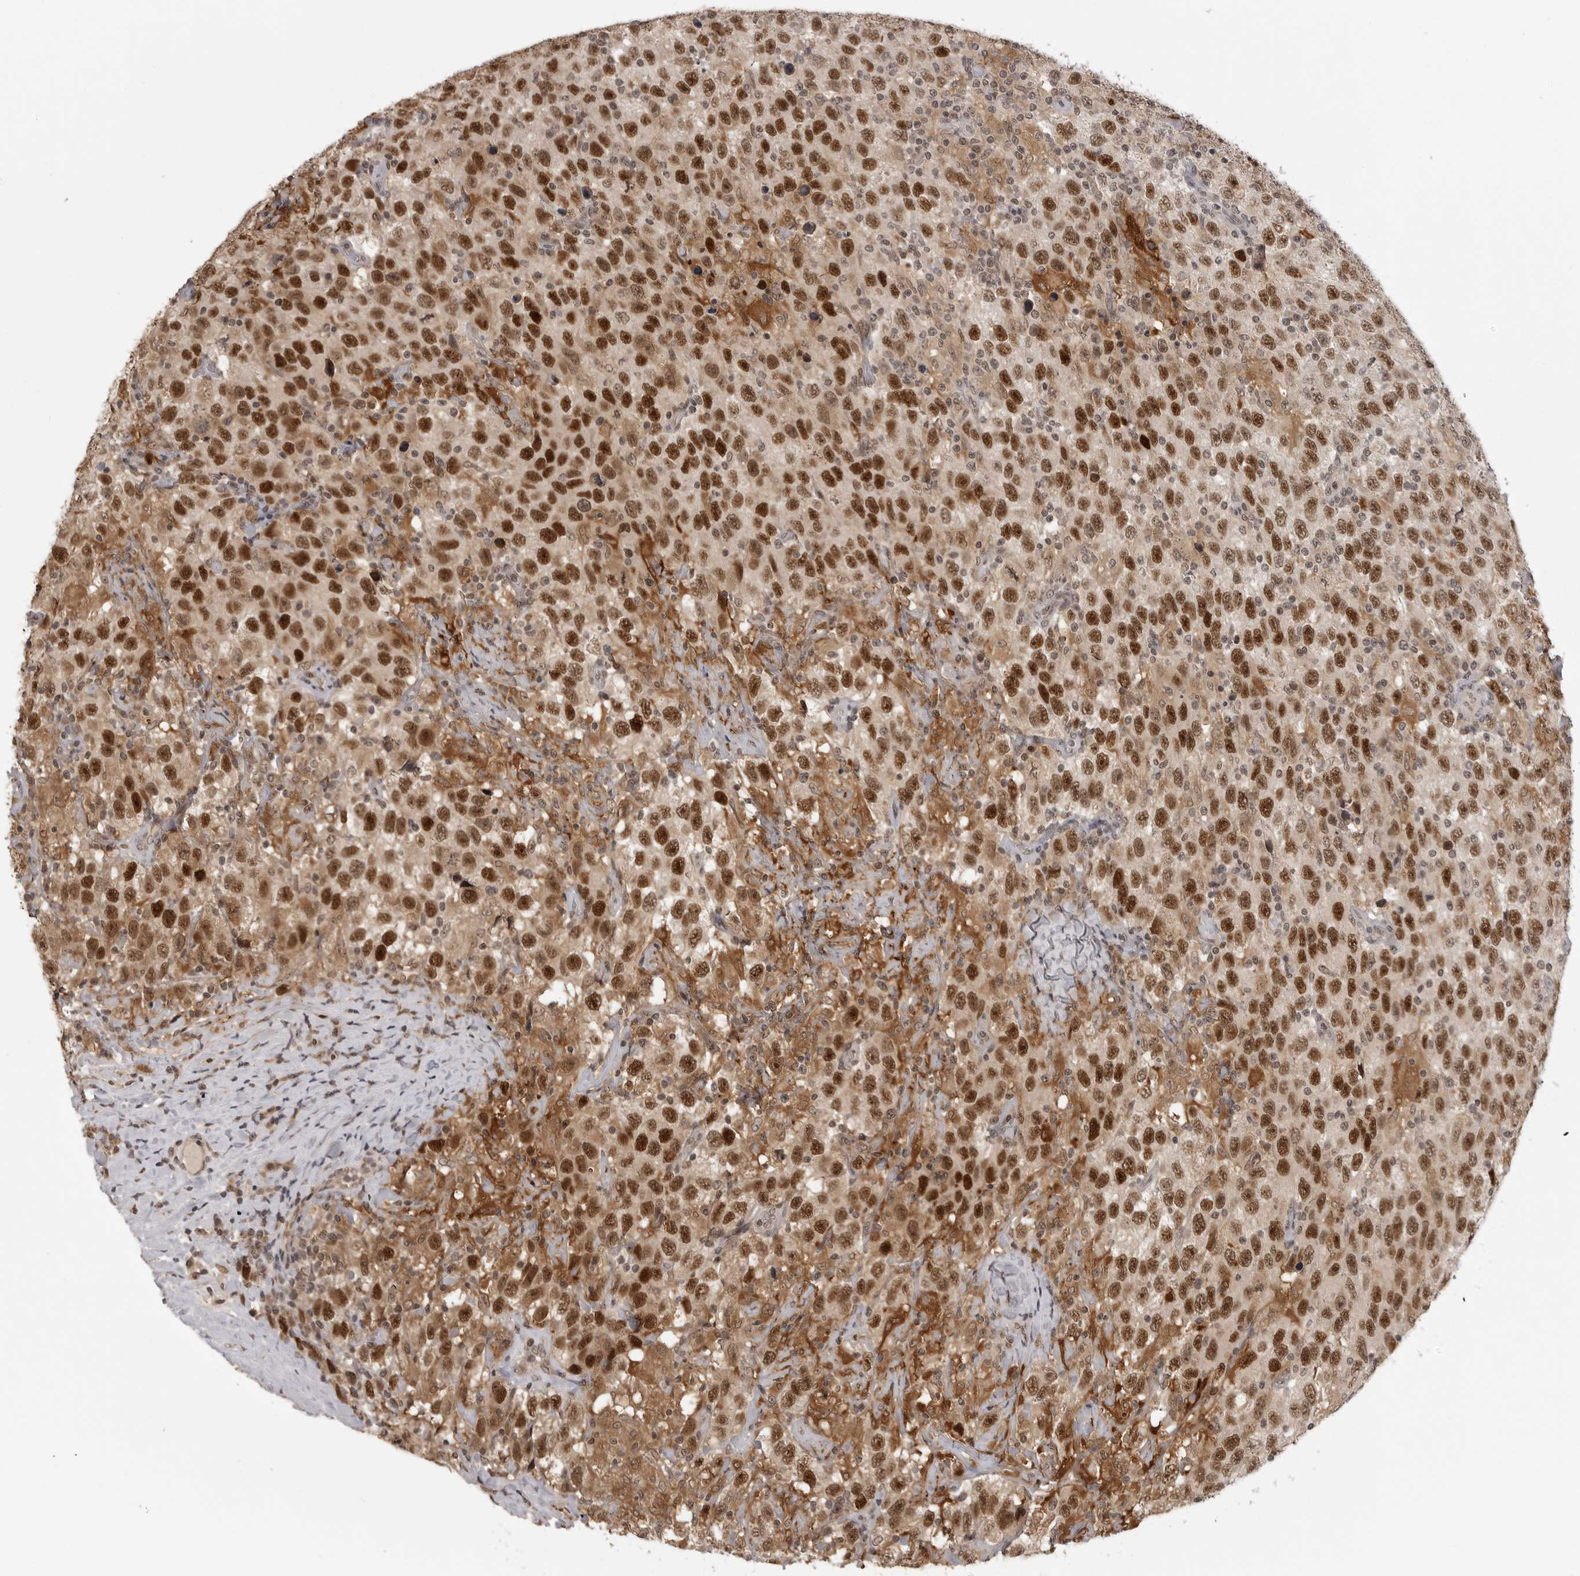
{"staining": {"intensity": "strong", "quantity": ">75%", "location": "cytoplasmic/membranous,nuclear"}, "tissue": "testis cancer", "cell_type": "Tumor cells", "image_type": "cancer", "snomed": [{"axis": "morphology", "description": "Seminoma, NOS"}, {"axis": "topography", "description": "Testis"}], "caption": "Testis cancer (seminoma) tissue demonstrates strong cytoplasmic/membranous and nuclear staining in approximately >75% of tumor cells (DAB IHC with brightfield microscopy, high magnification).", "gene": "PEG3", "patient": {"sex": "male", "age": 41}}